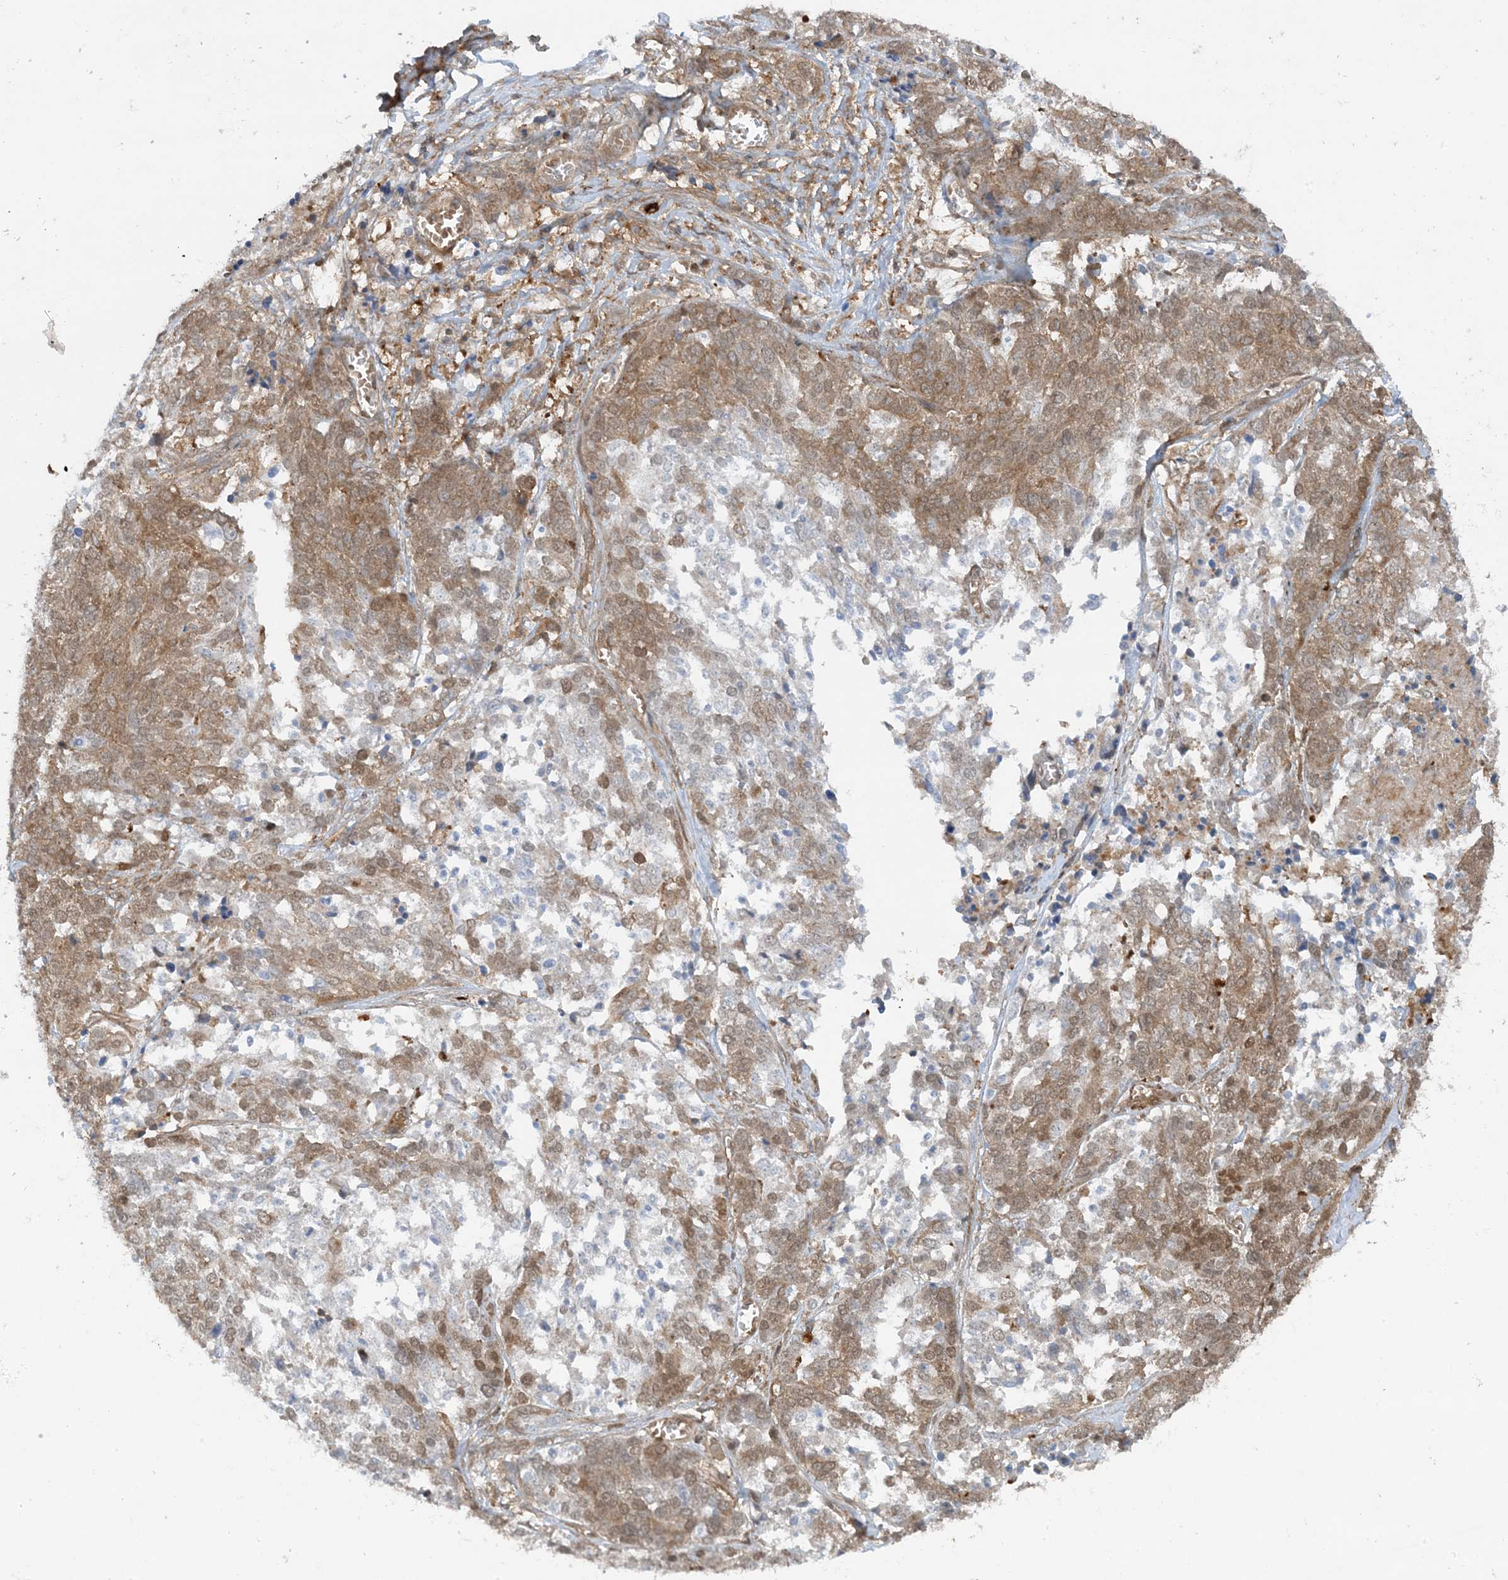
{"staining": {"intensity": "moderate", "quantity": ">75%", "location": "cytoplasmic/membranous,nuclear"}, "tissue": "ovarian cancer", "cell_type": "Tumor cells", "image_type": "cancer", "snomed": [{"axis": "morphology", "description": "Cystadenocarcinoma, serous, NOS"}, {"axis": "topography", "description": "Ovary"}], "caption": "Immunohistochemistry (DAB (3,3'-diaminobenzidine)) staining of human serous cystadenocarcinoma (ovarian) displays moderate cytoplasmic/membranous and nuclear protein positivity in about >75% of tumor cells.", "gene": "STAM2", "patient": {"sex": "female", "age": 44}}